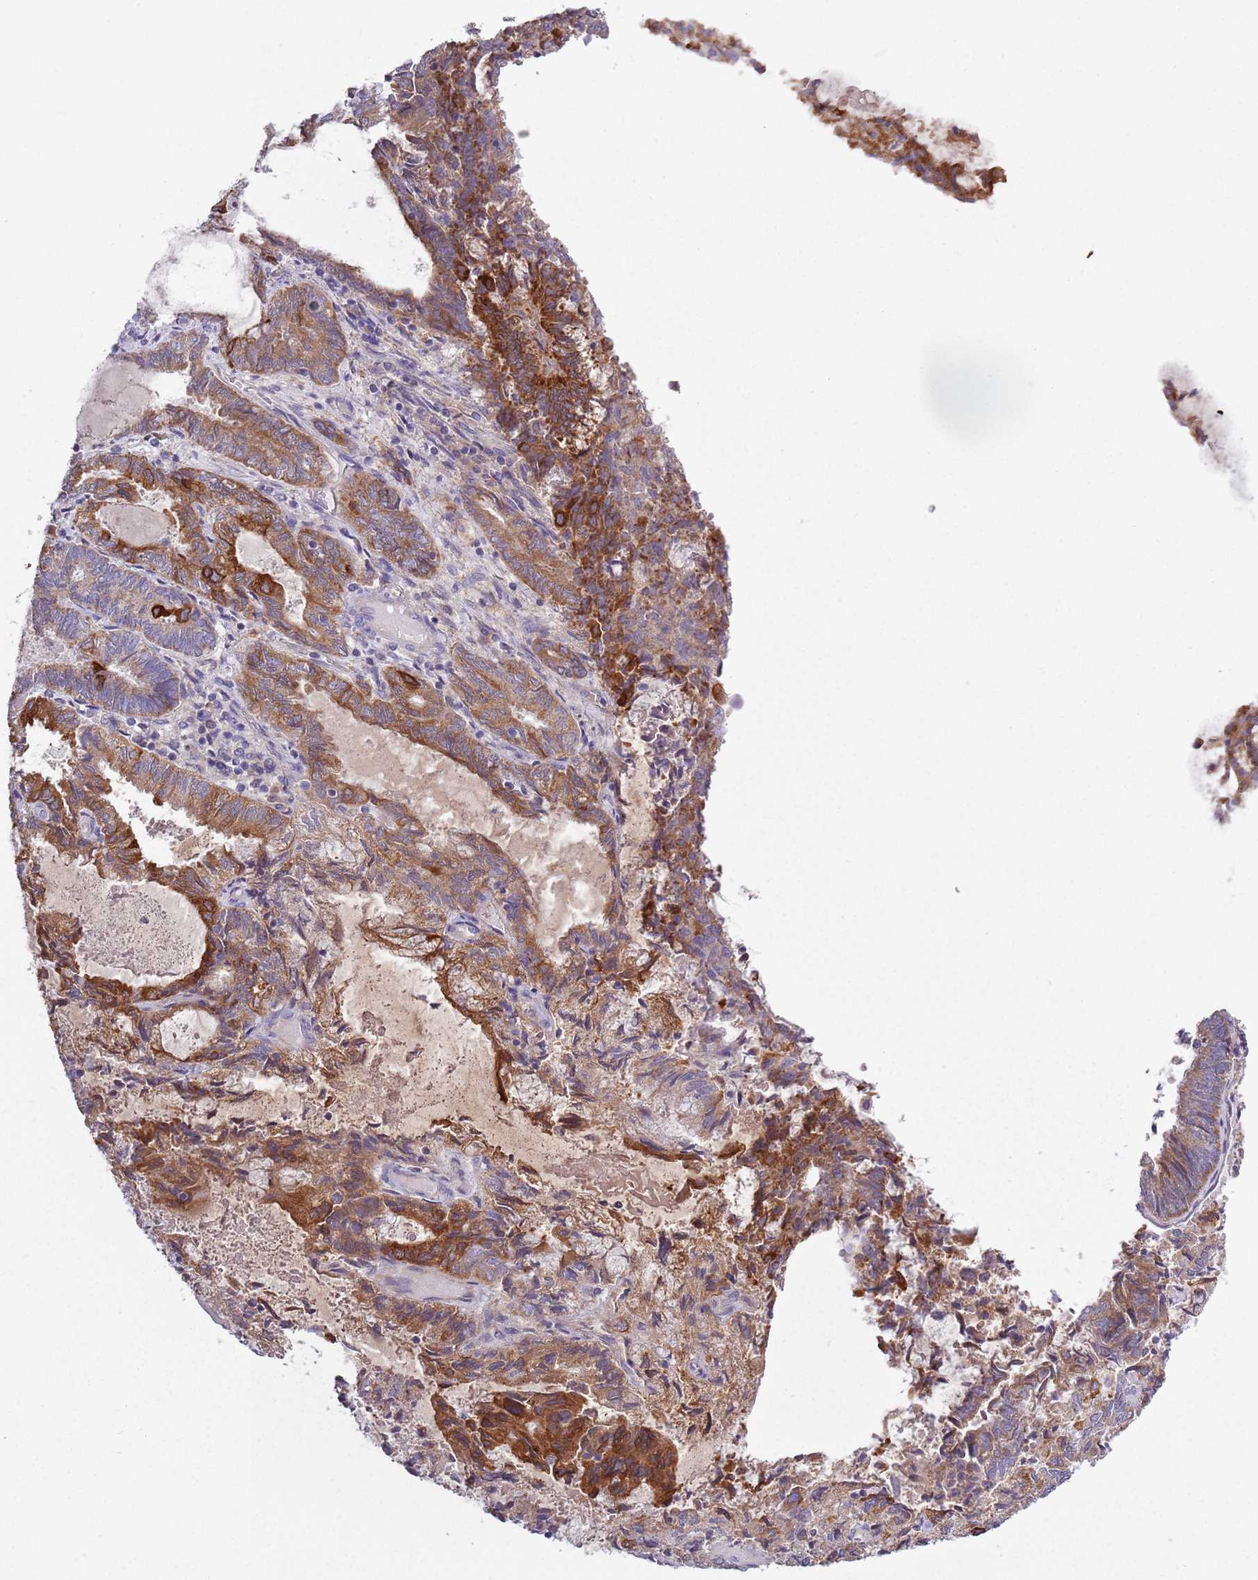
{"staining": {"intensity": "moderate", "quantity": ">75%", "location": "cytoplasmic/membranous"}, "tissue": "endometrial cancer", "cell_type": "Tumor cells", "image_type": "cancer", "snomed": [{"axis": "morphology", "description": "Adenocarcinoma, NOS"}, {"axis": "topography", "description": "Endometrium"}], "caption": "Moderate cytoplasmic/membranous staining is seen in about >75% of tumor cells in endometrial adenocarcinoma. Using DAB (3,3'-diaminobenzidine) (brown) and hematoxylin (blue) stains, captured at high magnification using brightfield microscopy.", "gene": "COQ5", "patient": {"sex": "female", "age": 80}}